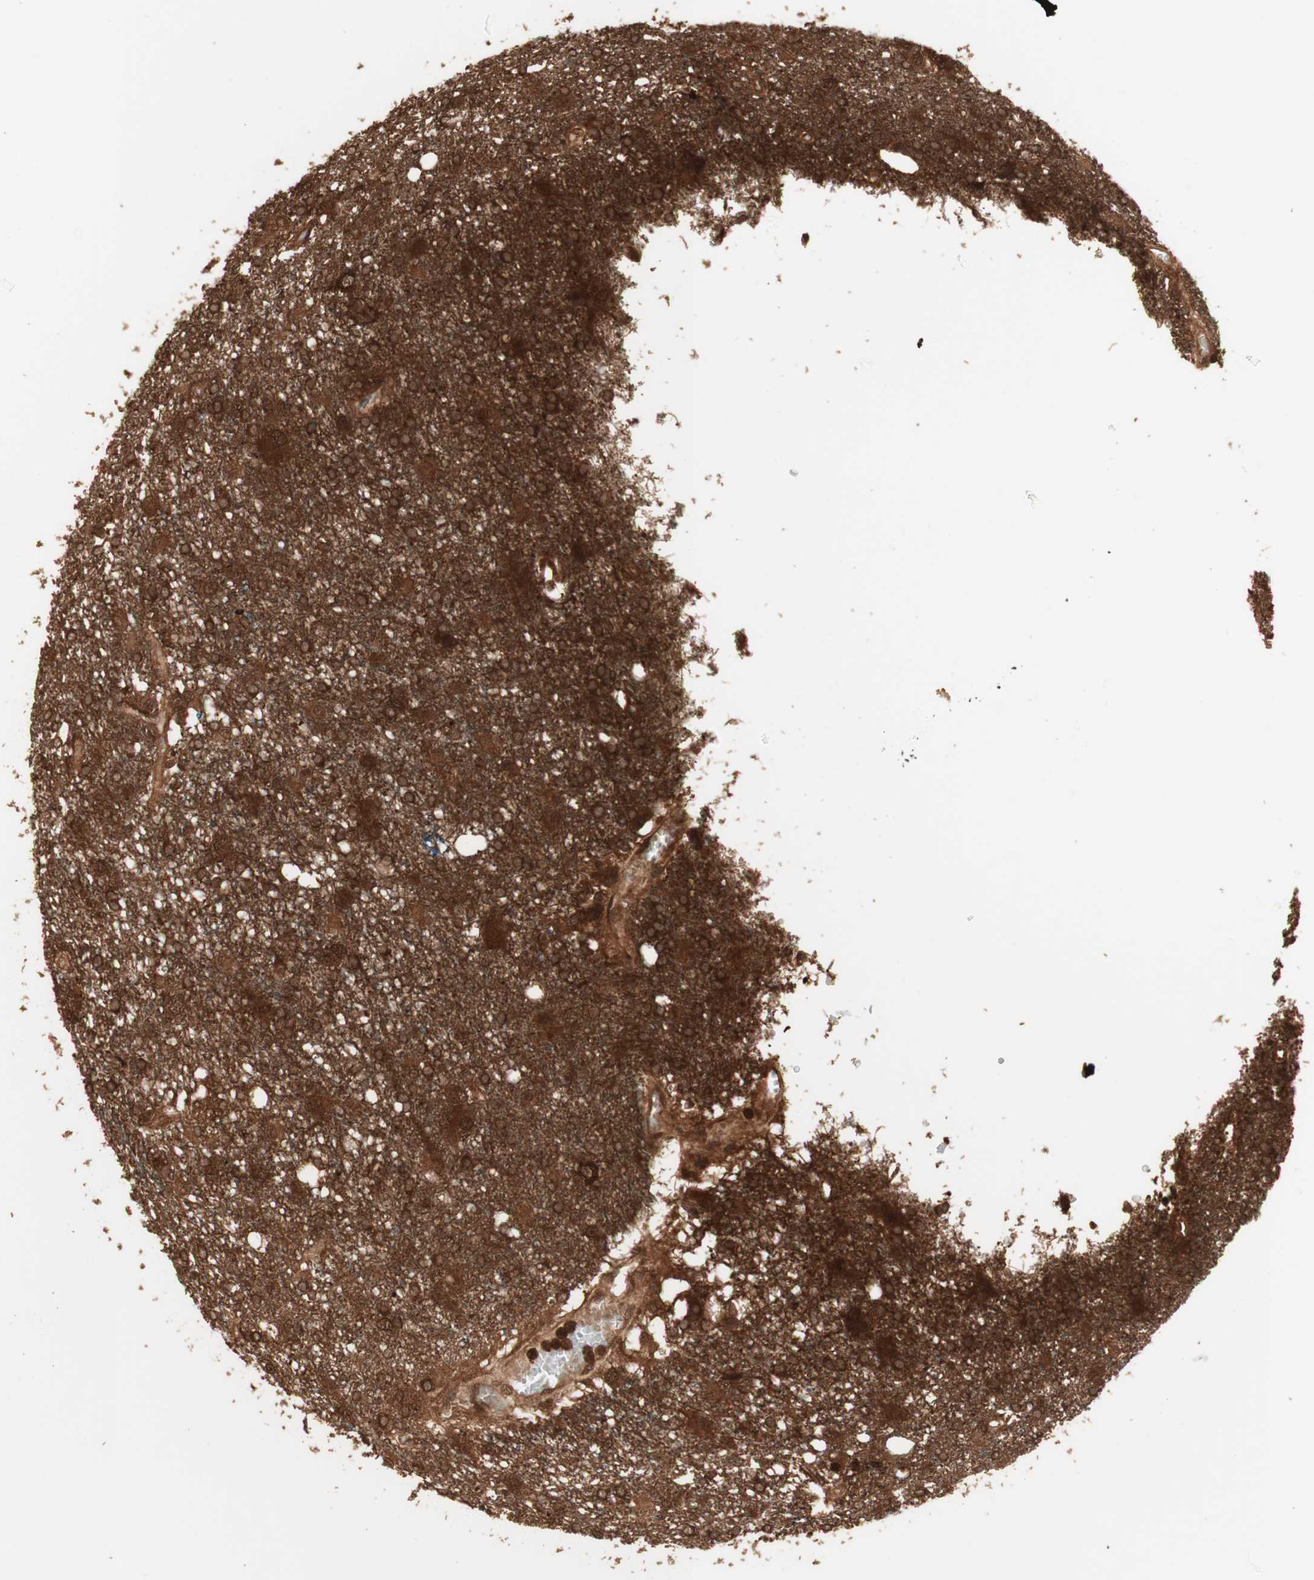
{"staining": {"intensity": "moderate", "quantity": ">75%", "location": "cytoplasmic/membranous,nuclear"}, "tissue": "glioma", "cell_type": "Tumor cells", "image_type": "cancer", "snomed": [{"axis": "morphology", "description": "Glioma, malignant, High grade"}, {"axis": "topography", "description": "Brain"}], "caption": "Immunohistochemistry (IHC) staining of malignant high-grade glioma, which demonstrates medium levels of moderate cytoplasmic/membranous and nuclear expression in approximately >75% of tumor cells indicating moderate cytoplasmic/membranous and nuclear protein staining. The staining was performed using DAB (3,3'-diaminobenzidine) (brown) for protein detection and nuclei were counterstained in hematoxylin (blue).", "gene": "YWHAB", "patient": {"sex": "female", "age": 59}}